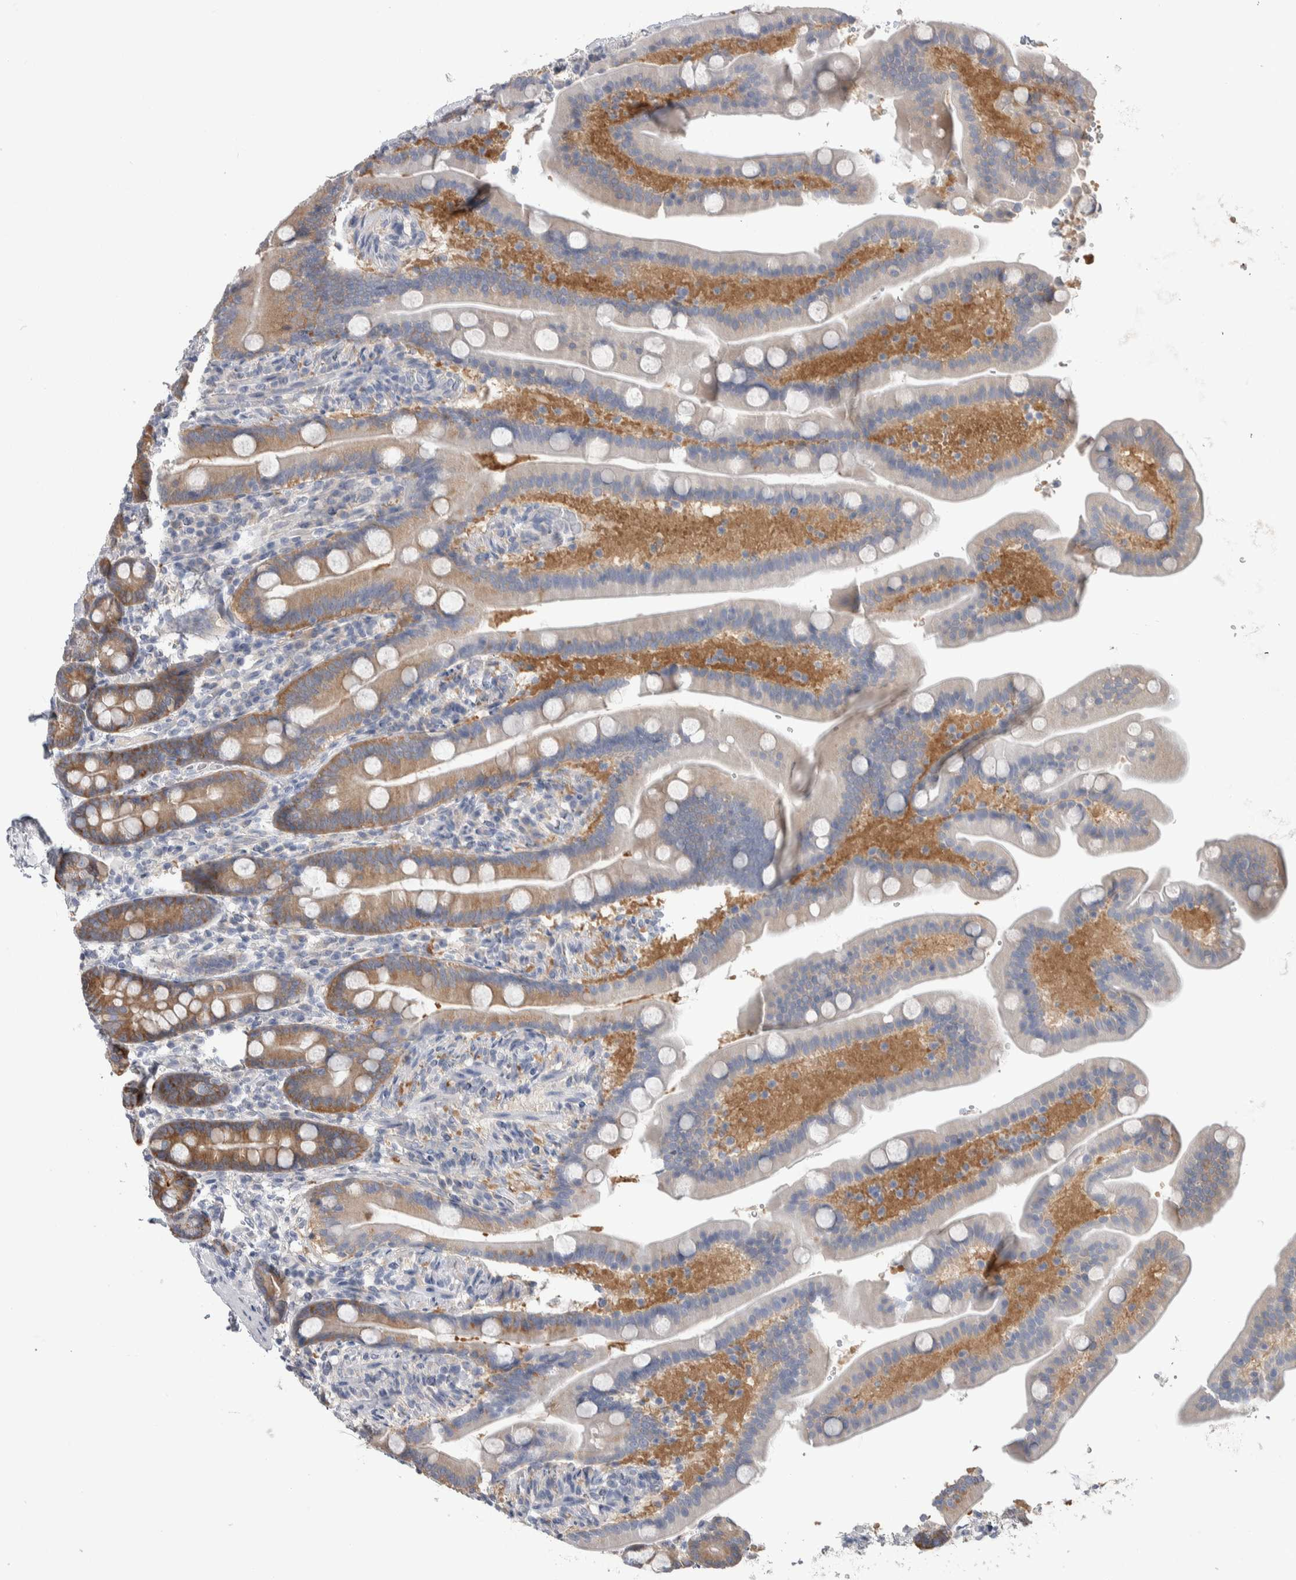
{"staining": {"intensity": "moderate", "quantity": "25%-75%", "location": "cytoplasmic/membranous"}, "tissue": "duodenum", "cell_type": "Glandular cells", "image_type": "normal", "snomed": [{"axis": "morphology", "description": "Normal tissue, NOS"}, {"axis": "topography", "description": "Duodenum"}], "caption": "Duodenum stained with immunohistochemistry displays moderate cytoplasmic/membranous expression in approximately 25%-75% of glandular cells.", "gene": "GPHN", "patient": {"sex": "male", "age": 54}}